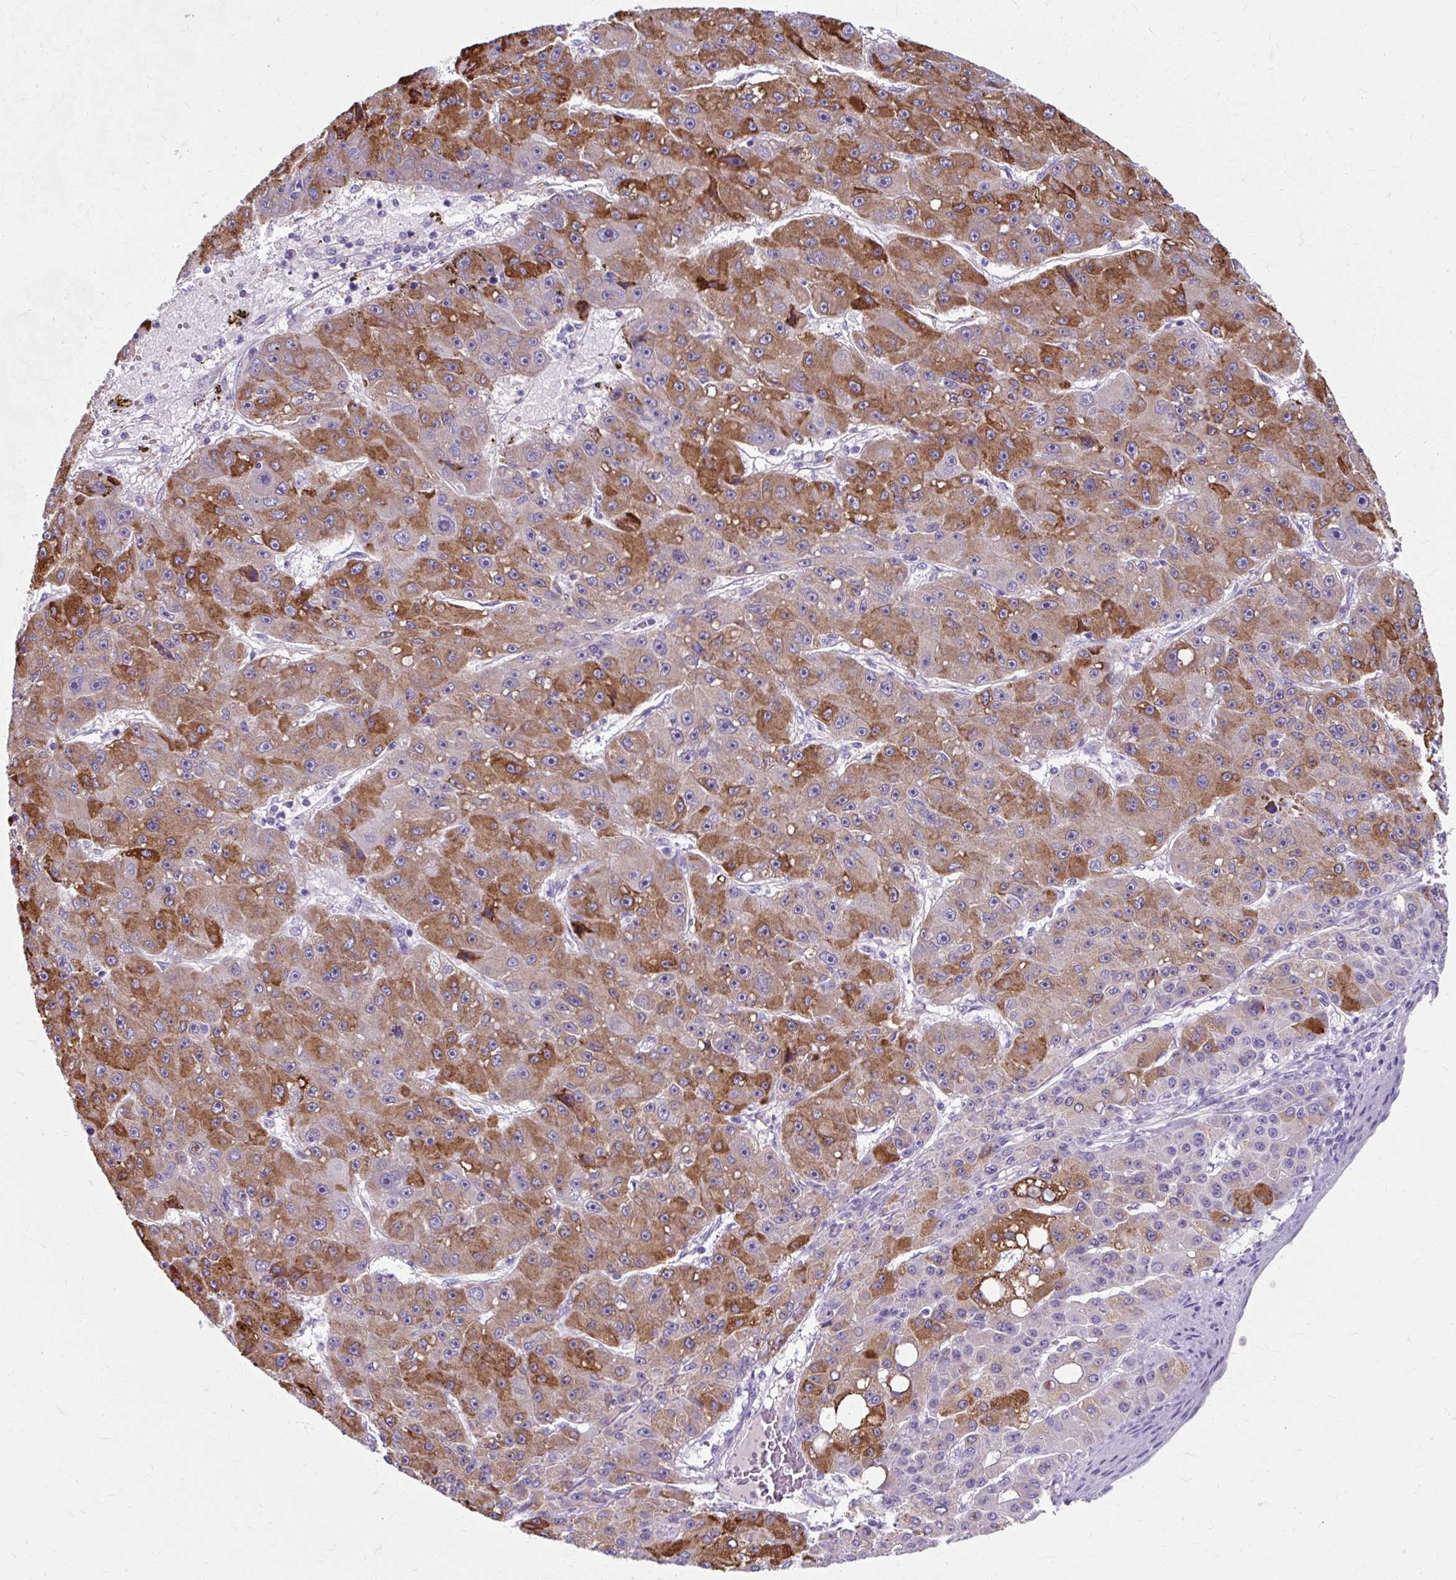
{"staining": {"intensity": "moderate", "quantity": ">75%", "location": "cytoplasmic/membranous"}, "tissue": "liver cancer", "cell_type": "Tumor cells", "image_type": "cancer", "snomed": [{"axis": "morphology", "description": "Carcinoma, Hepatocellular, NOS"}, {"axis": "topography", "description": "Liver"}], "caption": "Brown immunohistochemical staining in human liver cancer reveals moderate cytoplasmic/membranous staining in approximately >75% of tumor cells.", "gene": "ZNF555", "patient": {"sex": "male", "age": 67}}